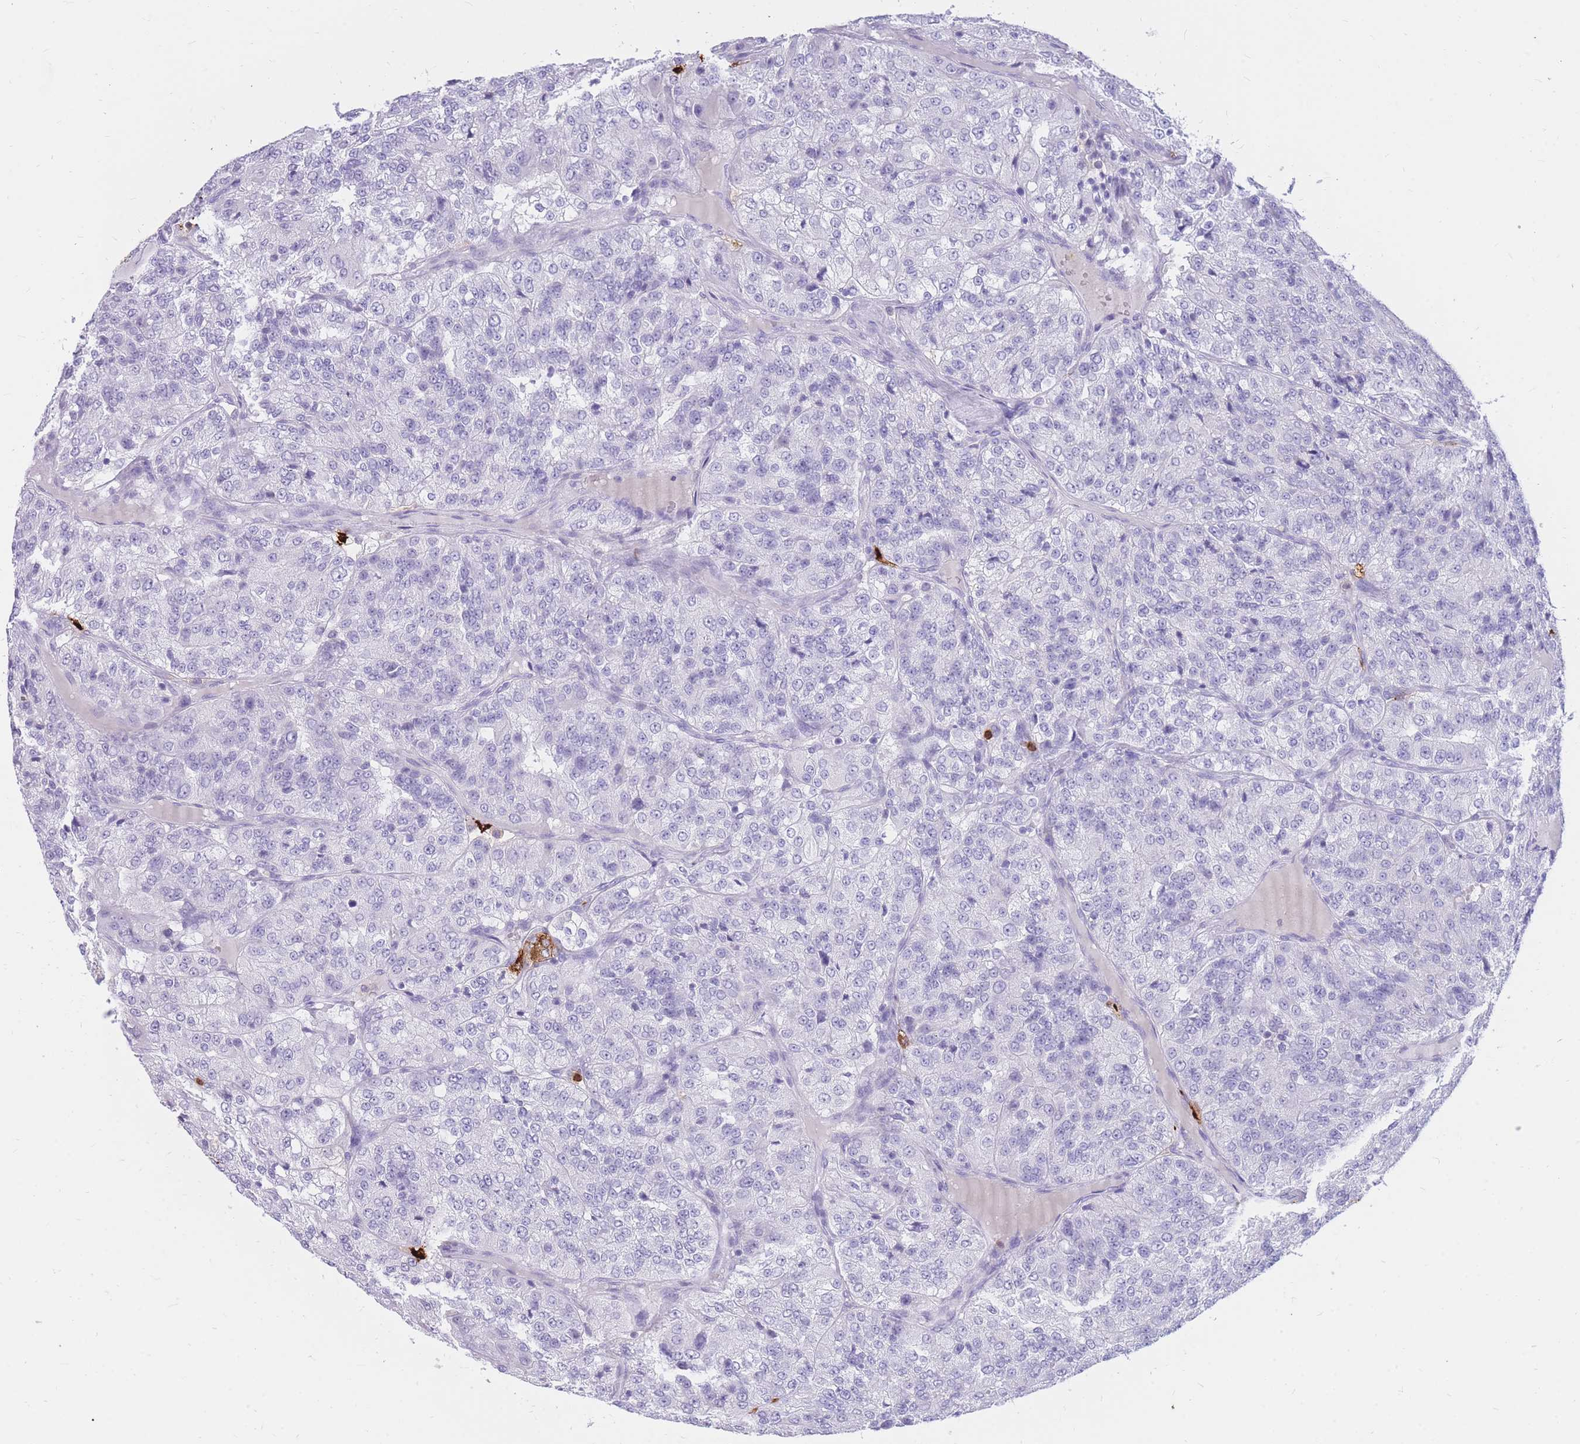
{"staining": {"intensity": "negative", "quantity": "none", "location": "none"}, "tissue": "renal cancer", "cell_type": "Tumor cells", "image_type": "cancer", "snomed": [{"axis": "morphology", "description": "Adenocarcinoma, NOS"}, {"axis": "topography", "description": "Kidney"}], "caption": "Tumor cells show no significant protein positivity in renal cancer (adenocarcinoma). (IHC, brightfield microscopy, high magnification).", "gene": "TPSAB1", "patient": {"sex": "female", "age": 63}}